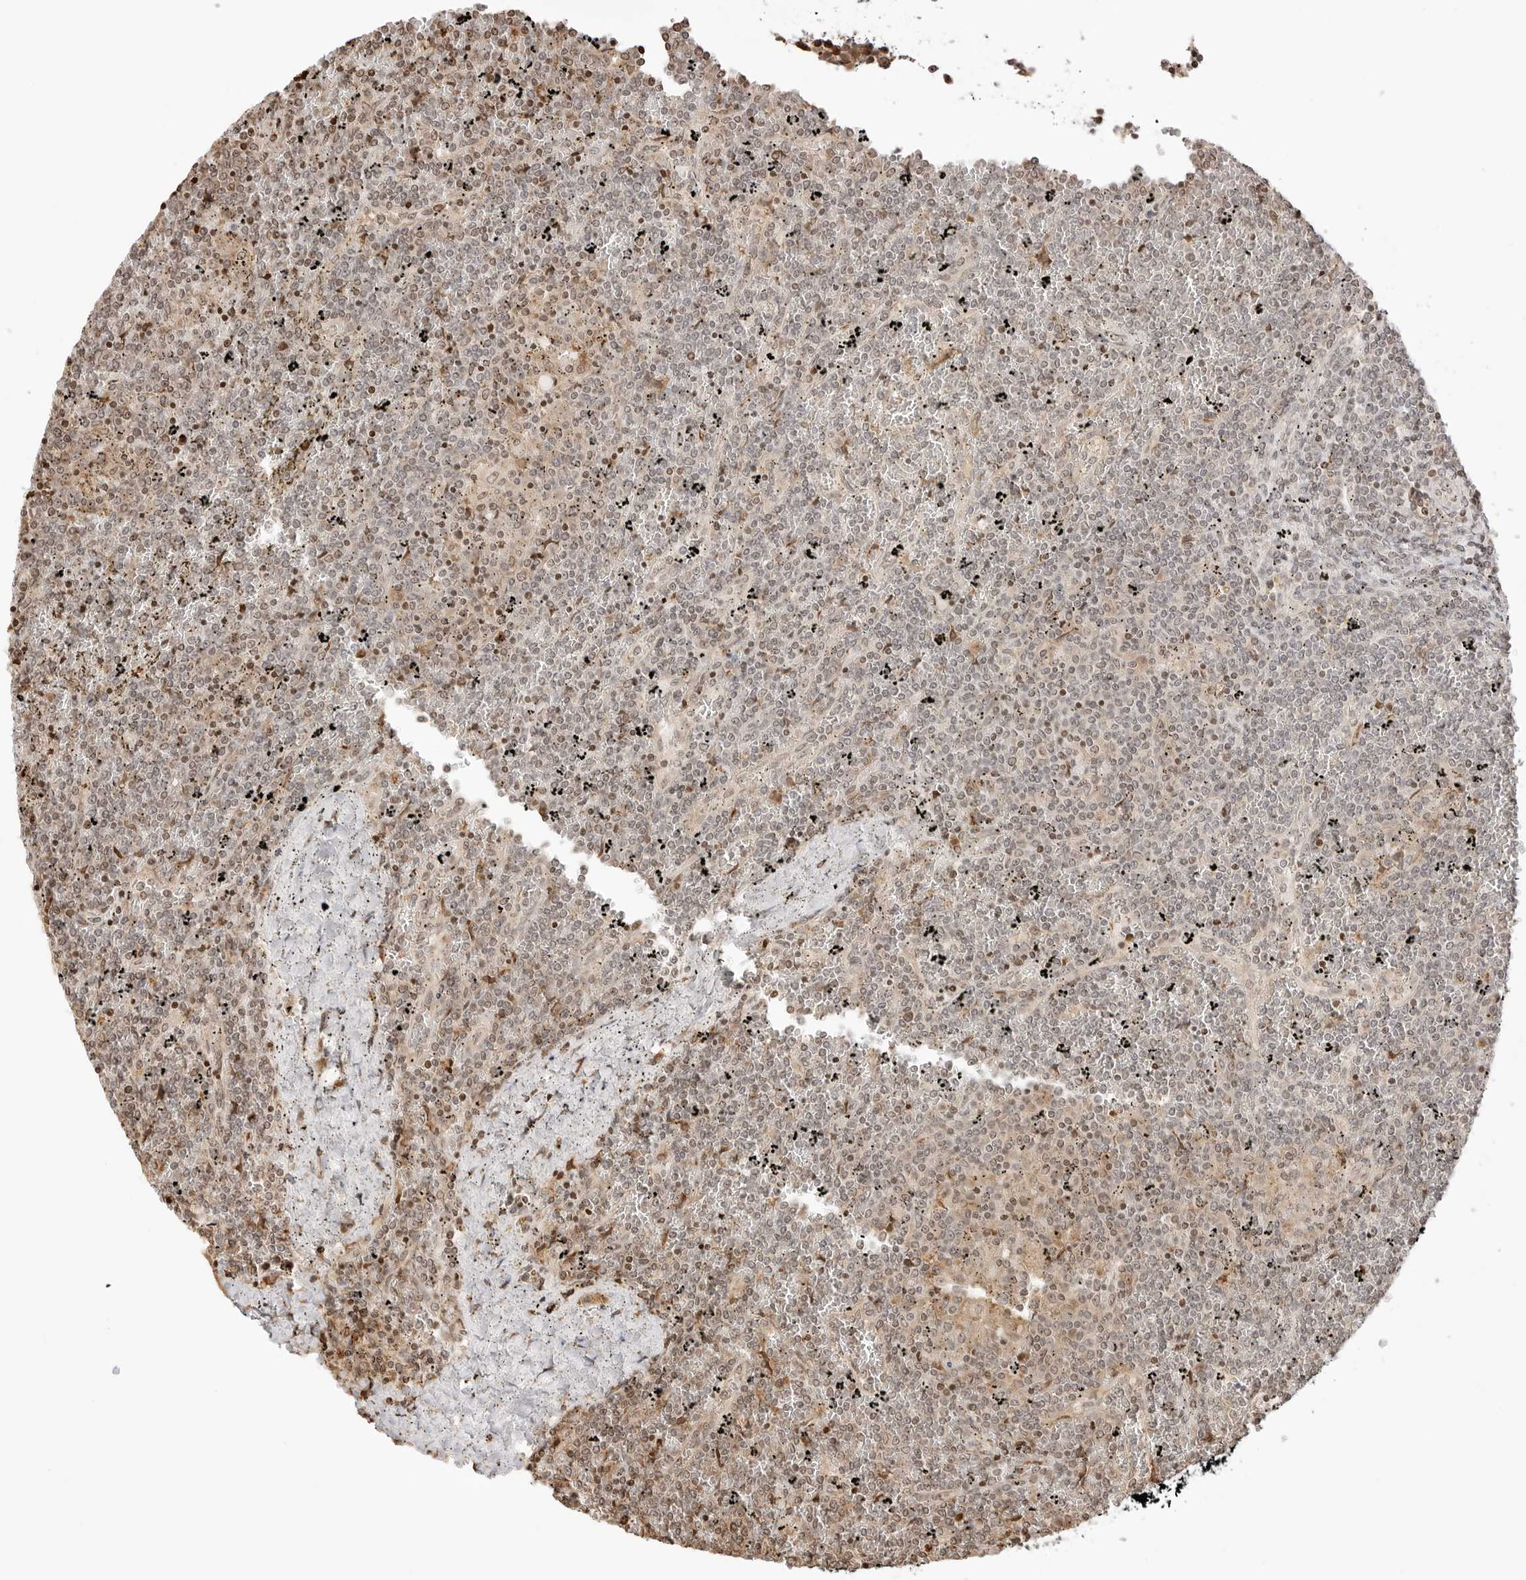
{"staining": {"intensity": "weak", "quantity": "25%-75%", "location": "nuclear"}, "tissue": "lymphoma", "cell_type": "Tumor cells", "image_type": "cancer", "snomed": [{"axis": "morphology", "description": "Malignant lymphoma, non-Hodgkin's type, Low grade"}, {"axis": "topography", "description": "Spleen"}], "caption": "Protein analysis of low-grade malignant lymphoma, non-Hodgkin's type tissue displays weak nuclear positivity in approximately 25%-75% of tumor cells.", "gene": "FKBP14", "patient": {"sex": "female", "age": 19}}